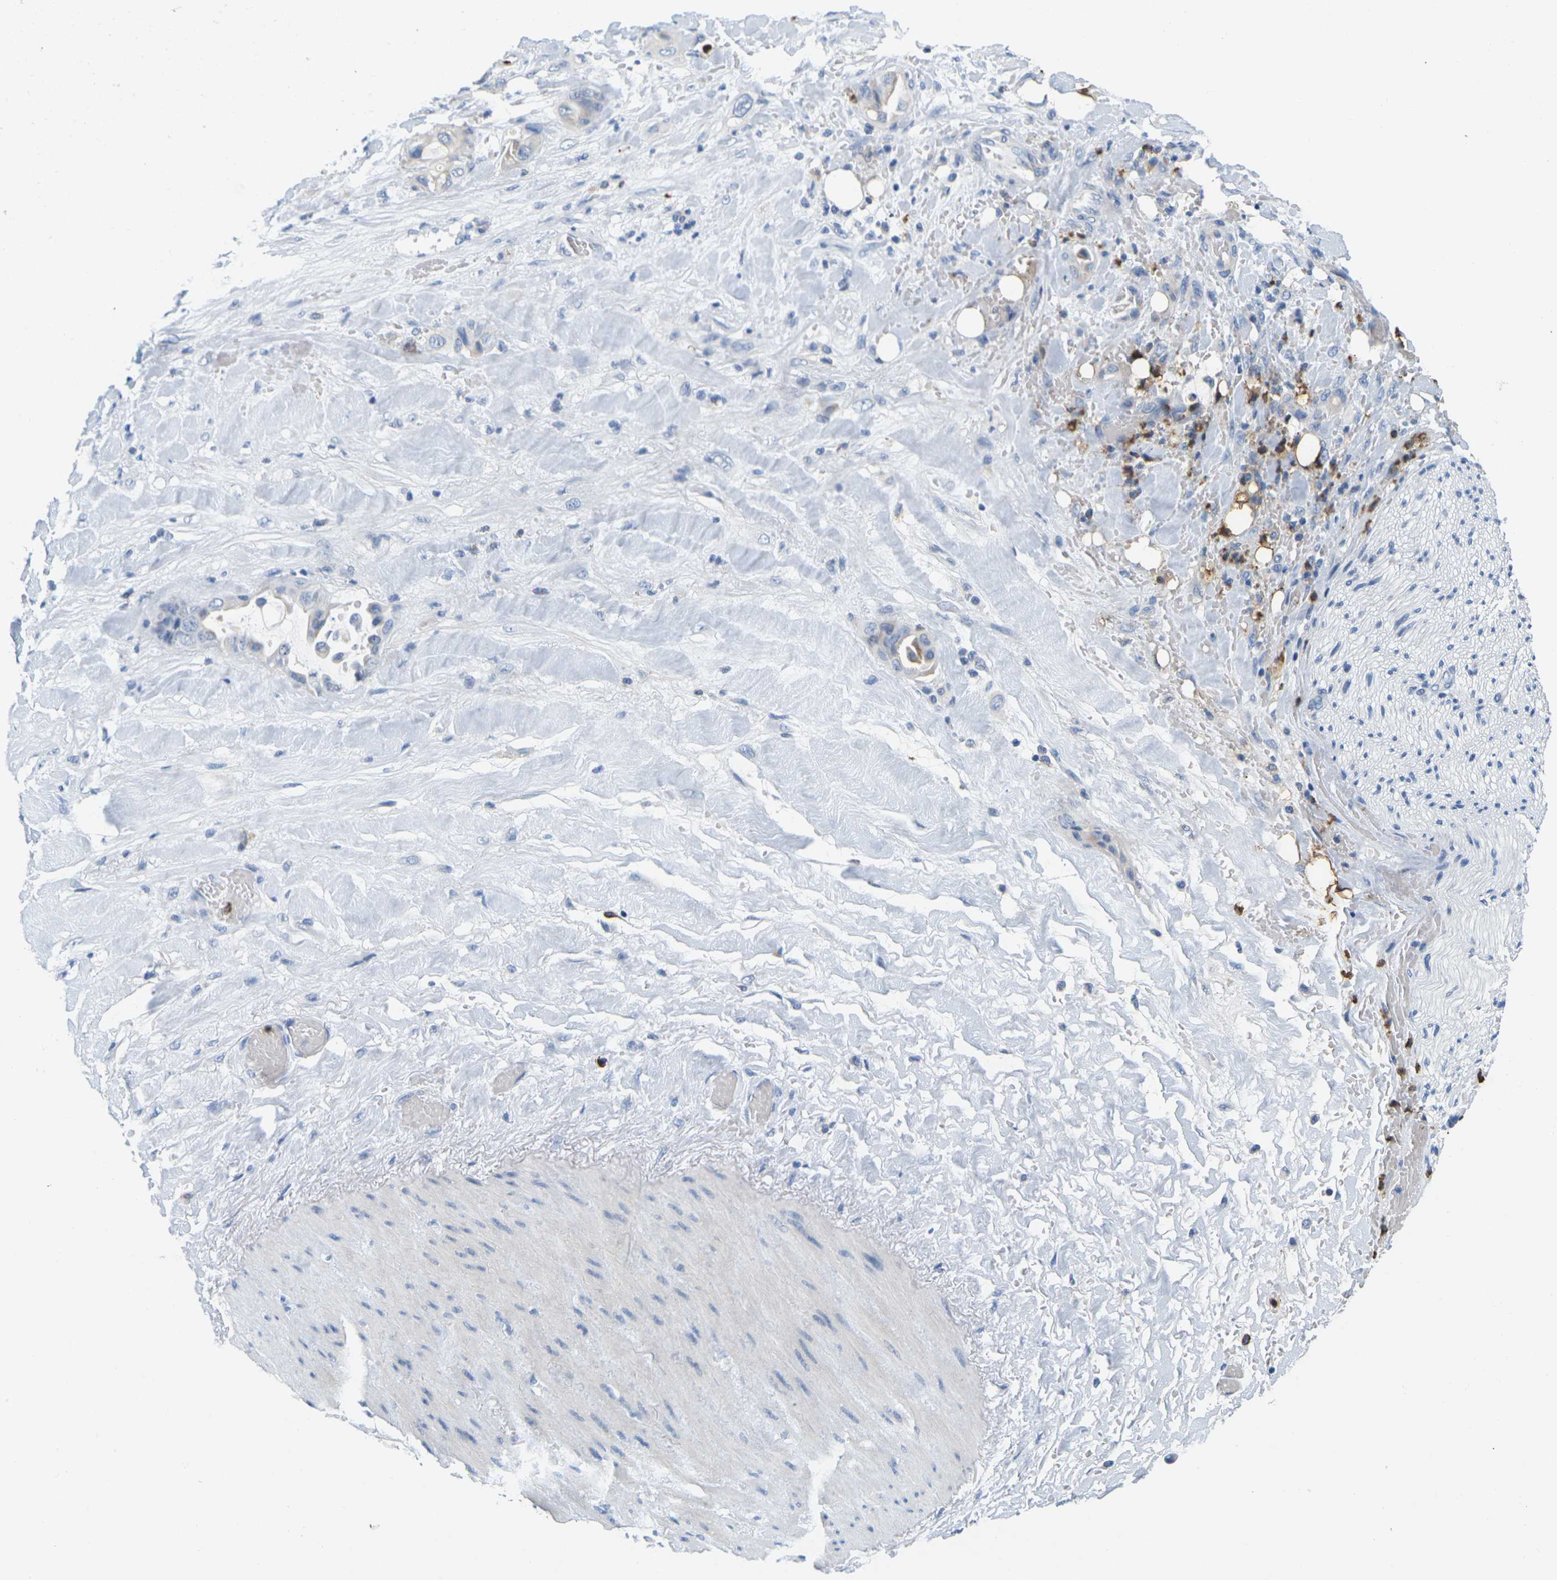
{"staining": {"intensity": "negative", "quantity": "none", "location": "none"}, "tissue": "liver cancer", "cell_type": "Tumor cells", "image_type": "cancer", "snomed": [{"axis": "morphology", "description": "Cholangiocarcinoma"}, {"axis": "topography", "description": "Liver"}], "caption": "Immunohistochemistry (IHC) of human cholangiocarcinoma (liver) exhibits no positivity in tumor cells.", "gene": "KLK5", "patient": {"sex": "female", "age": 61}}